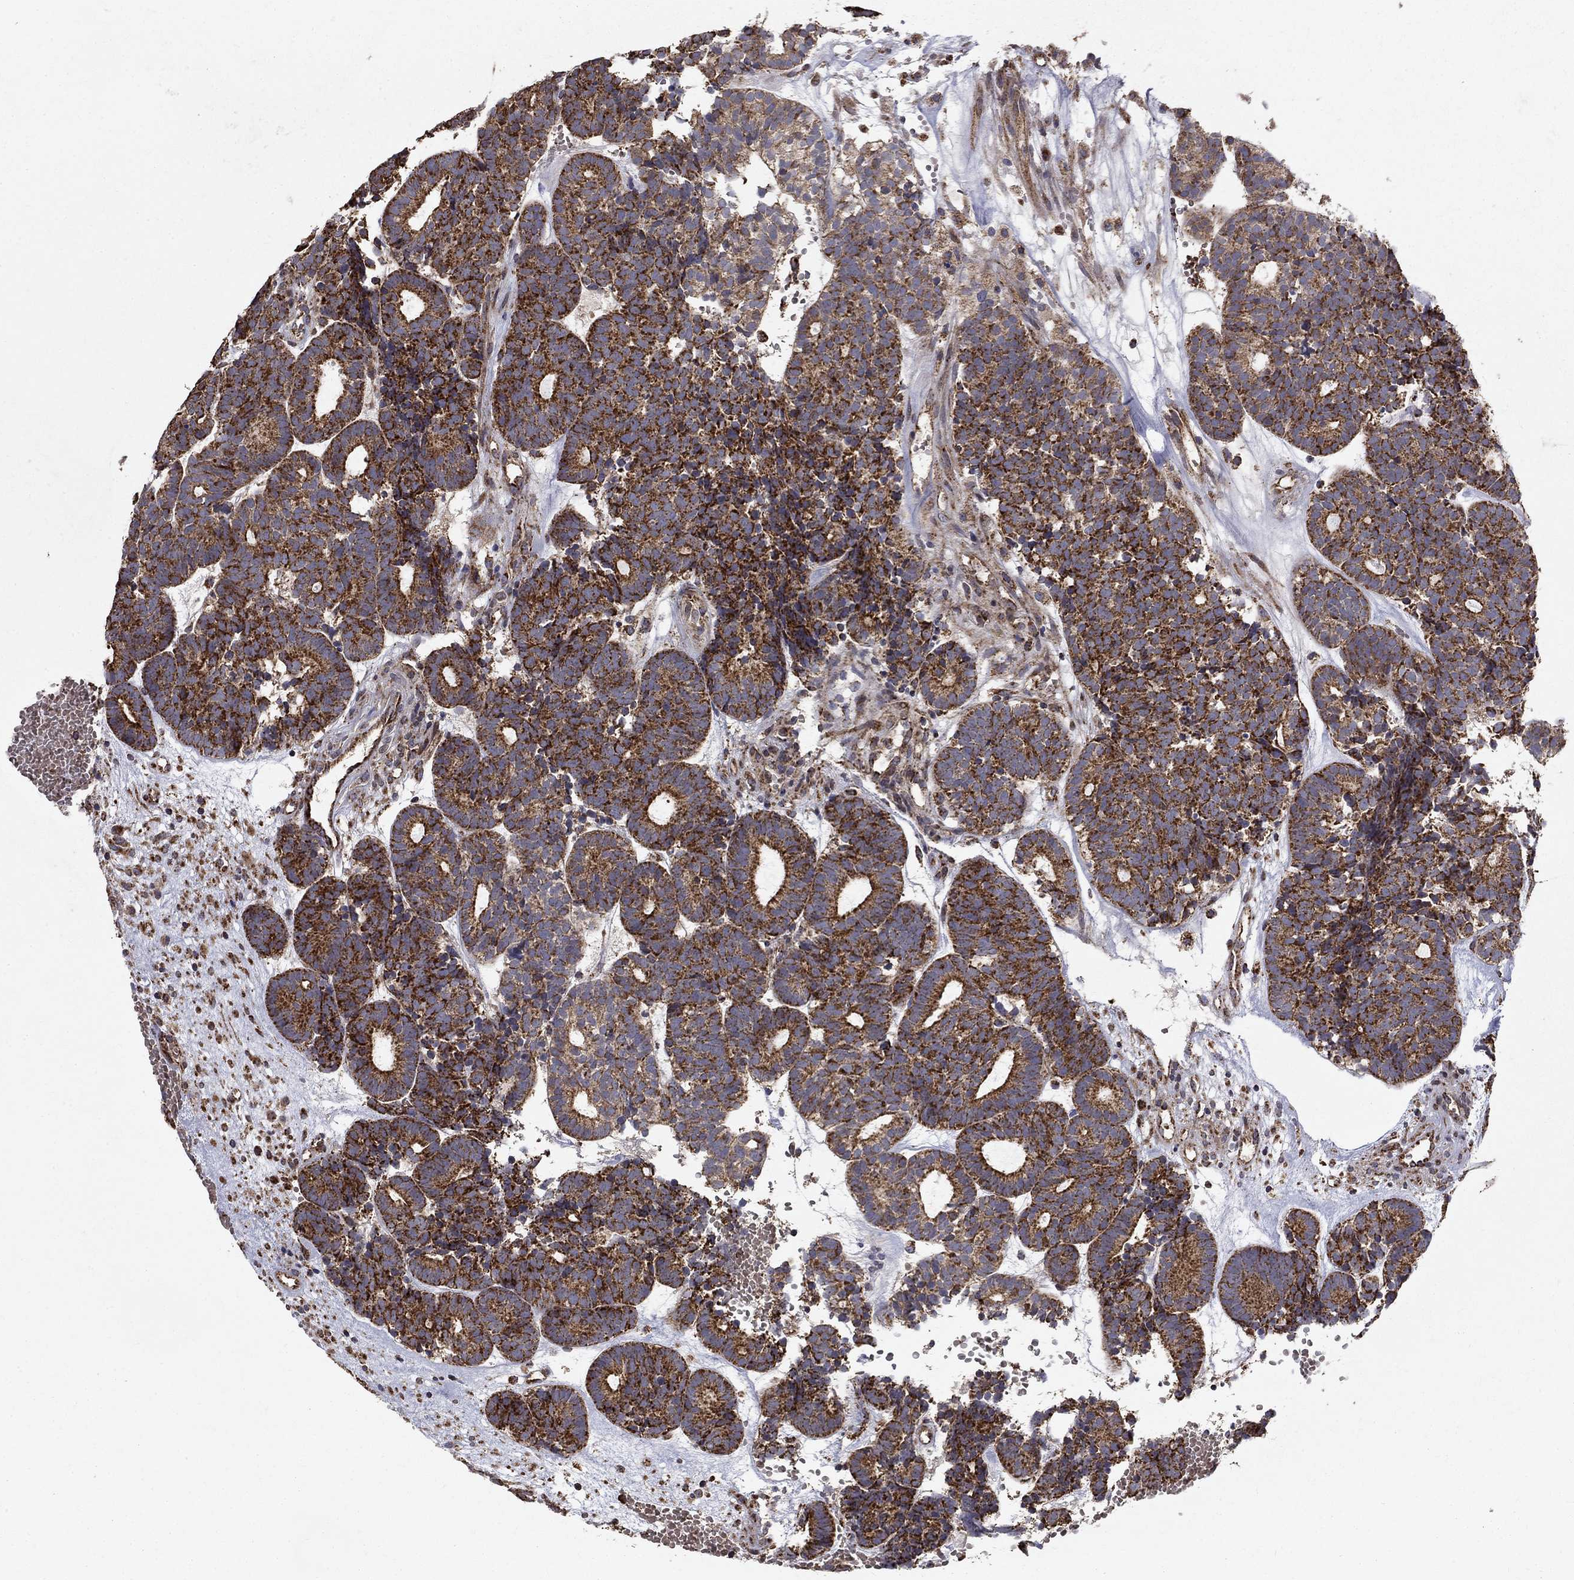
{"staining": {"intensity": "strong", "quantity": "25%-75%", "location": "cytoplasmic/membranous"}, "tissue": "head and neck cancer", "cell_type": "Tumor cells", "image_type": "cancer", "snomed": [{"axis": "morphology", "description": "Adenocarcinoma, NOS"}, {"axis": "topography", "description": "Head-Neck"}], "caption": "Immunohistochemical staining of head and neck cancer displays high levels of strong cytoplasmic/membranous protein staining in approximately 25%-75% of tumor cells.", "gene": "NDUFS8", "patient": {"sex": "female", "age": 81}}